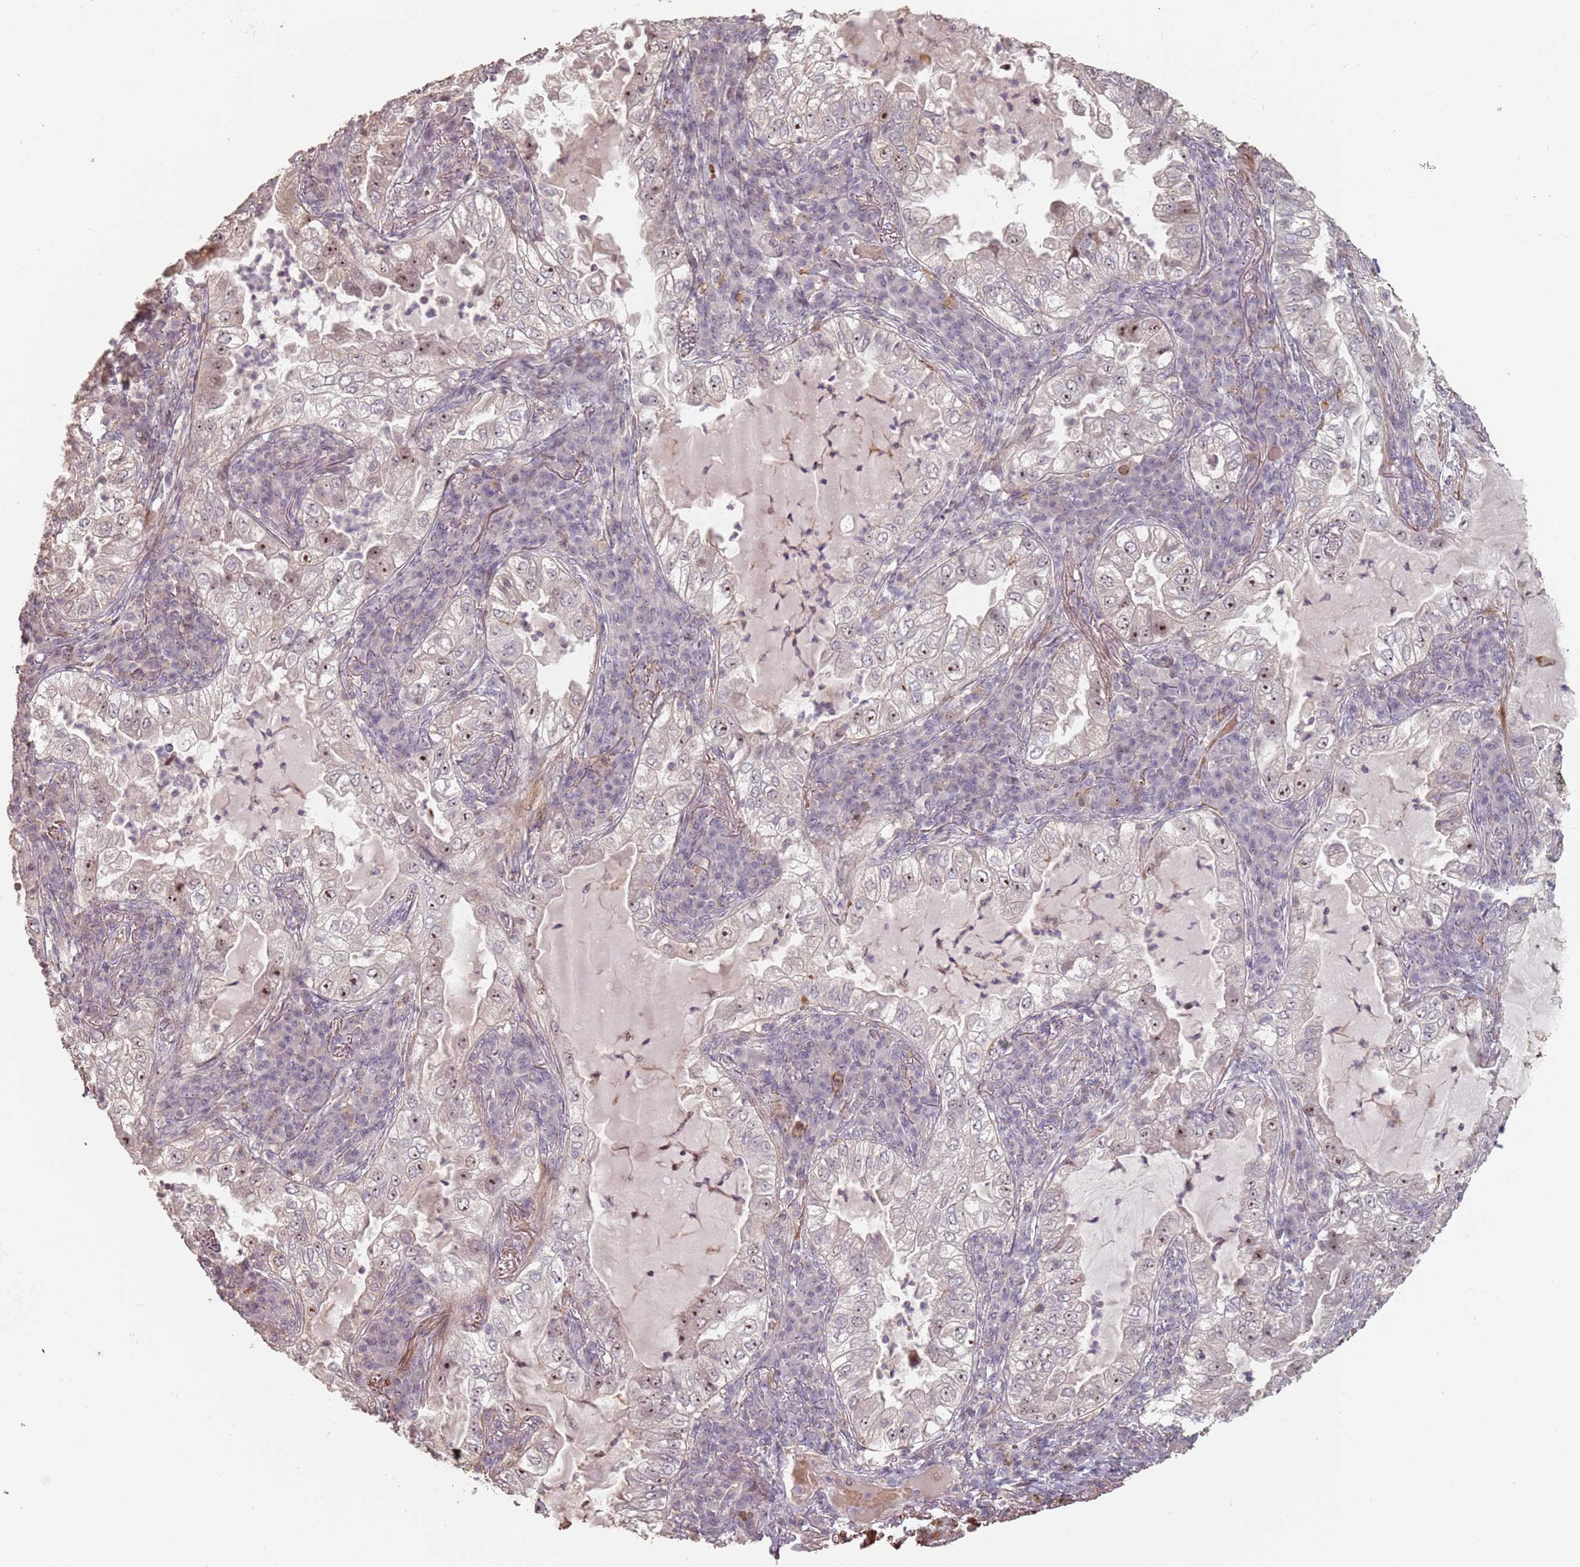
{"staining": {"intensity": "weak", "quantity": "25%-75%", "location": "nuclear"}, "tissue": "lung cancer", "cell_type": "Tumor cells", "image_type": "cancer", "snomed": [{"axis": "morphology", "description": "Adenocarcinoma, NOS"}, {"axis": "topography", "description": "Lung"}], "caption": "Lung adenocarcinoma stained for a protein displays weak nuclear positivity in tumor cells.", "gene": "ADTRP", "patient": {"sex": "female", "age": 73}}